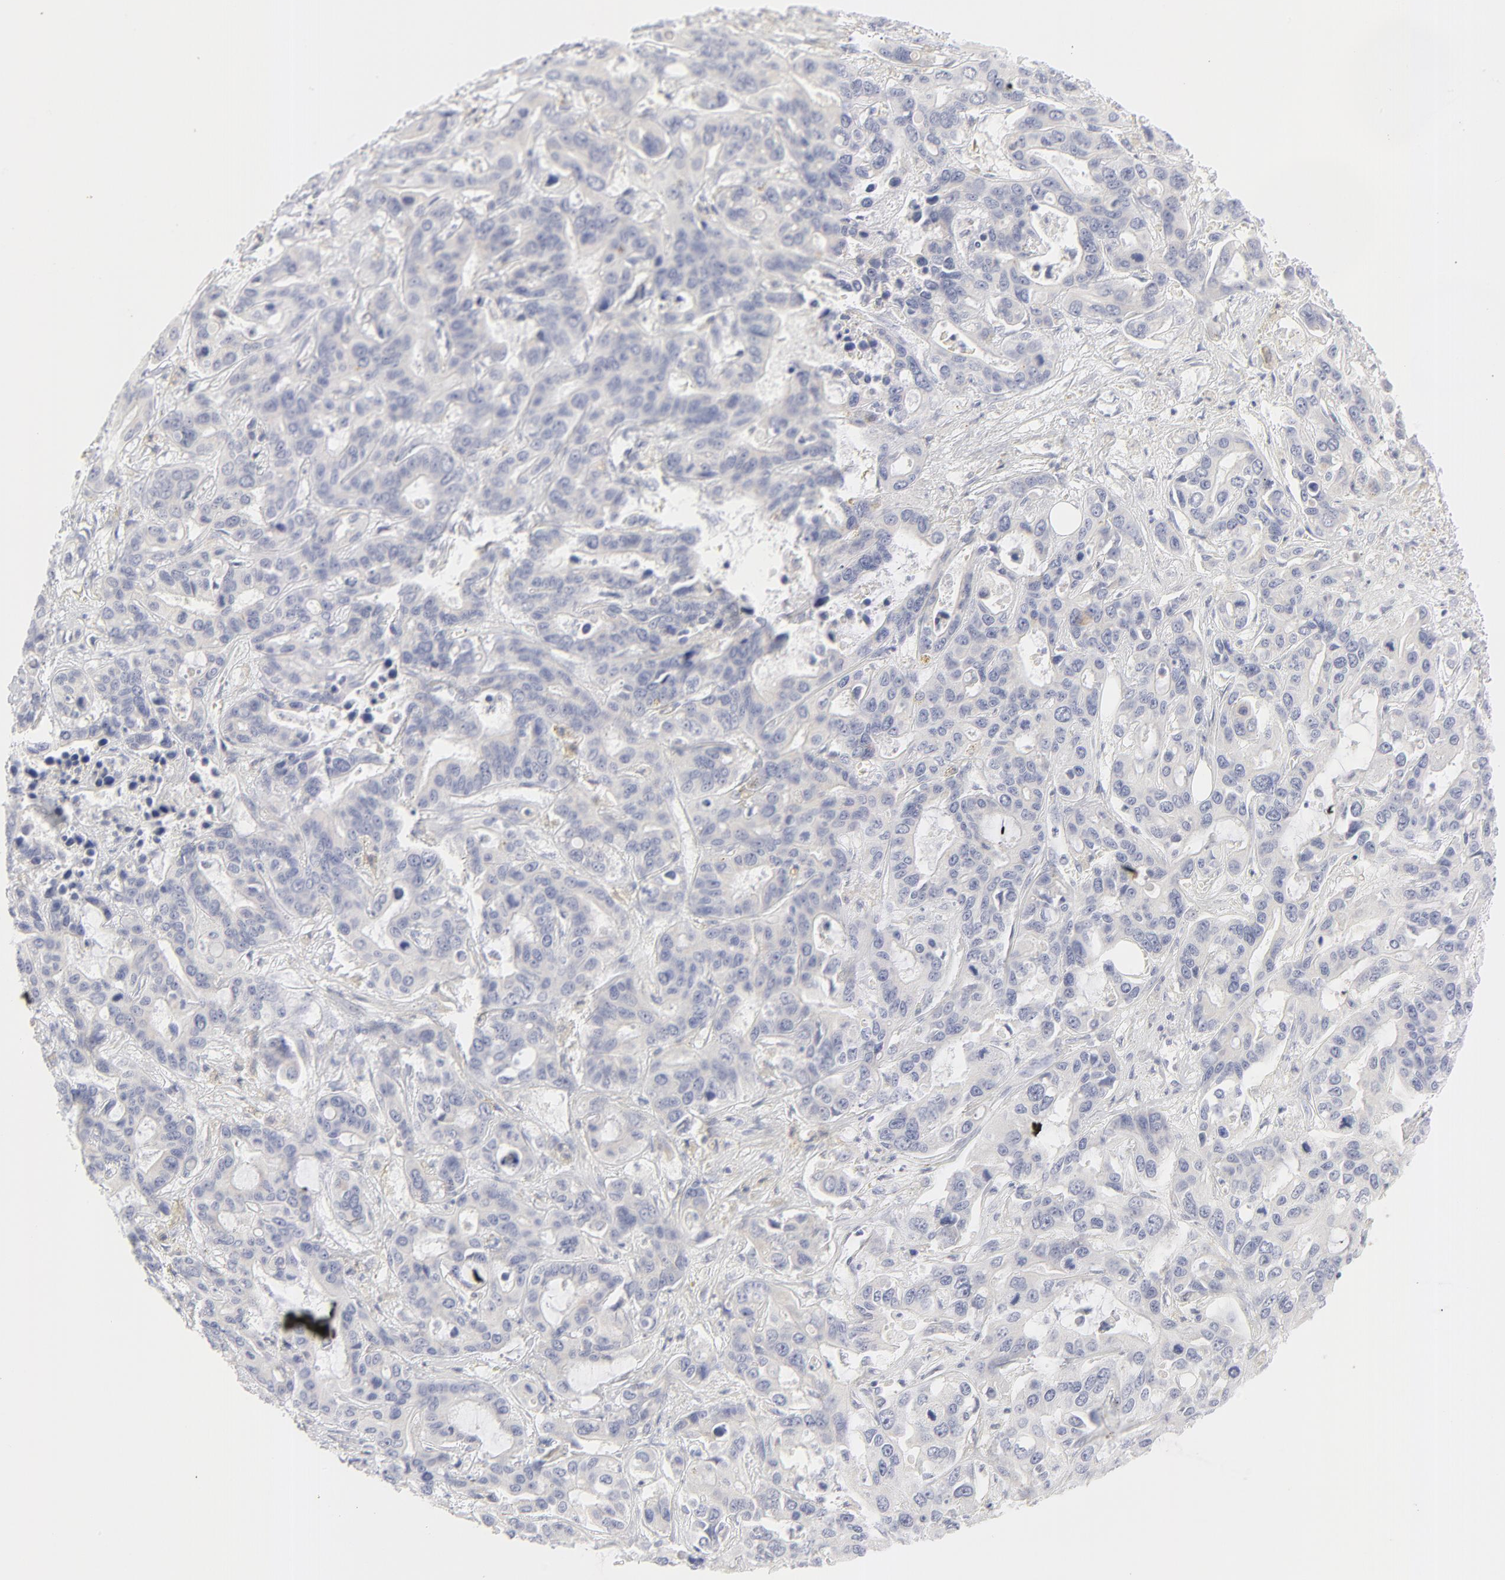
{"staining": {"intensity": "negative", "quantity": "none", "location": "none"}, "tissue": "liver cancer", "cell_type": "Tumor cells", "image_type": "cancer", "snomed": [{"axis": "morphology", "description": "Cholangiocarcinoma"}, {"axis": "topography", "description": "Liver"}], "caption": "A high-resolution image shows immunohistochemistry staining of liver cancer, which demonstrates no significant positivity in tumor cells.", "gene": "NPNT", "patient": {"sex": "female", "age": 65}}